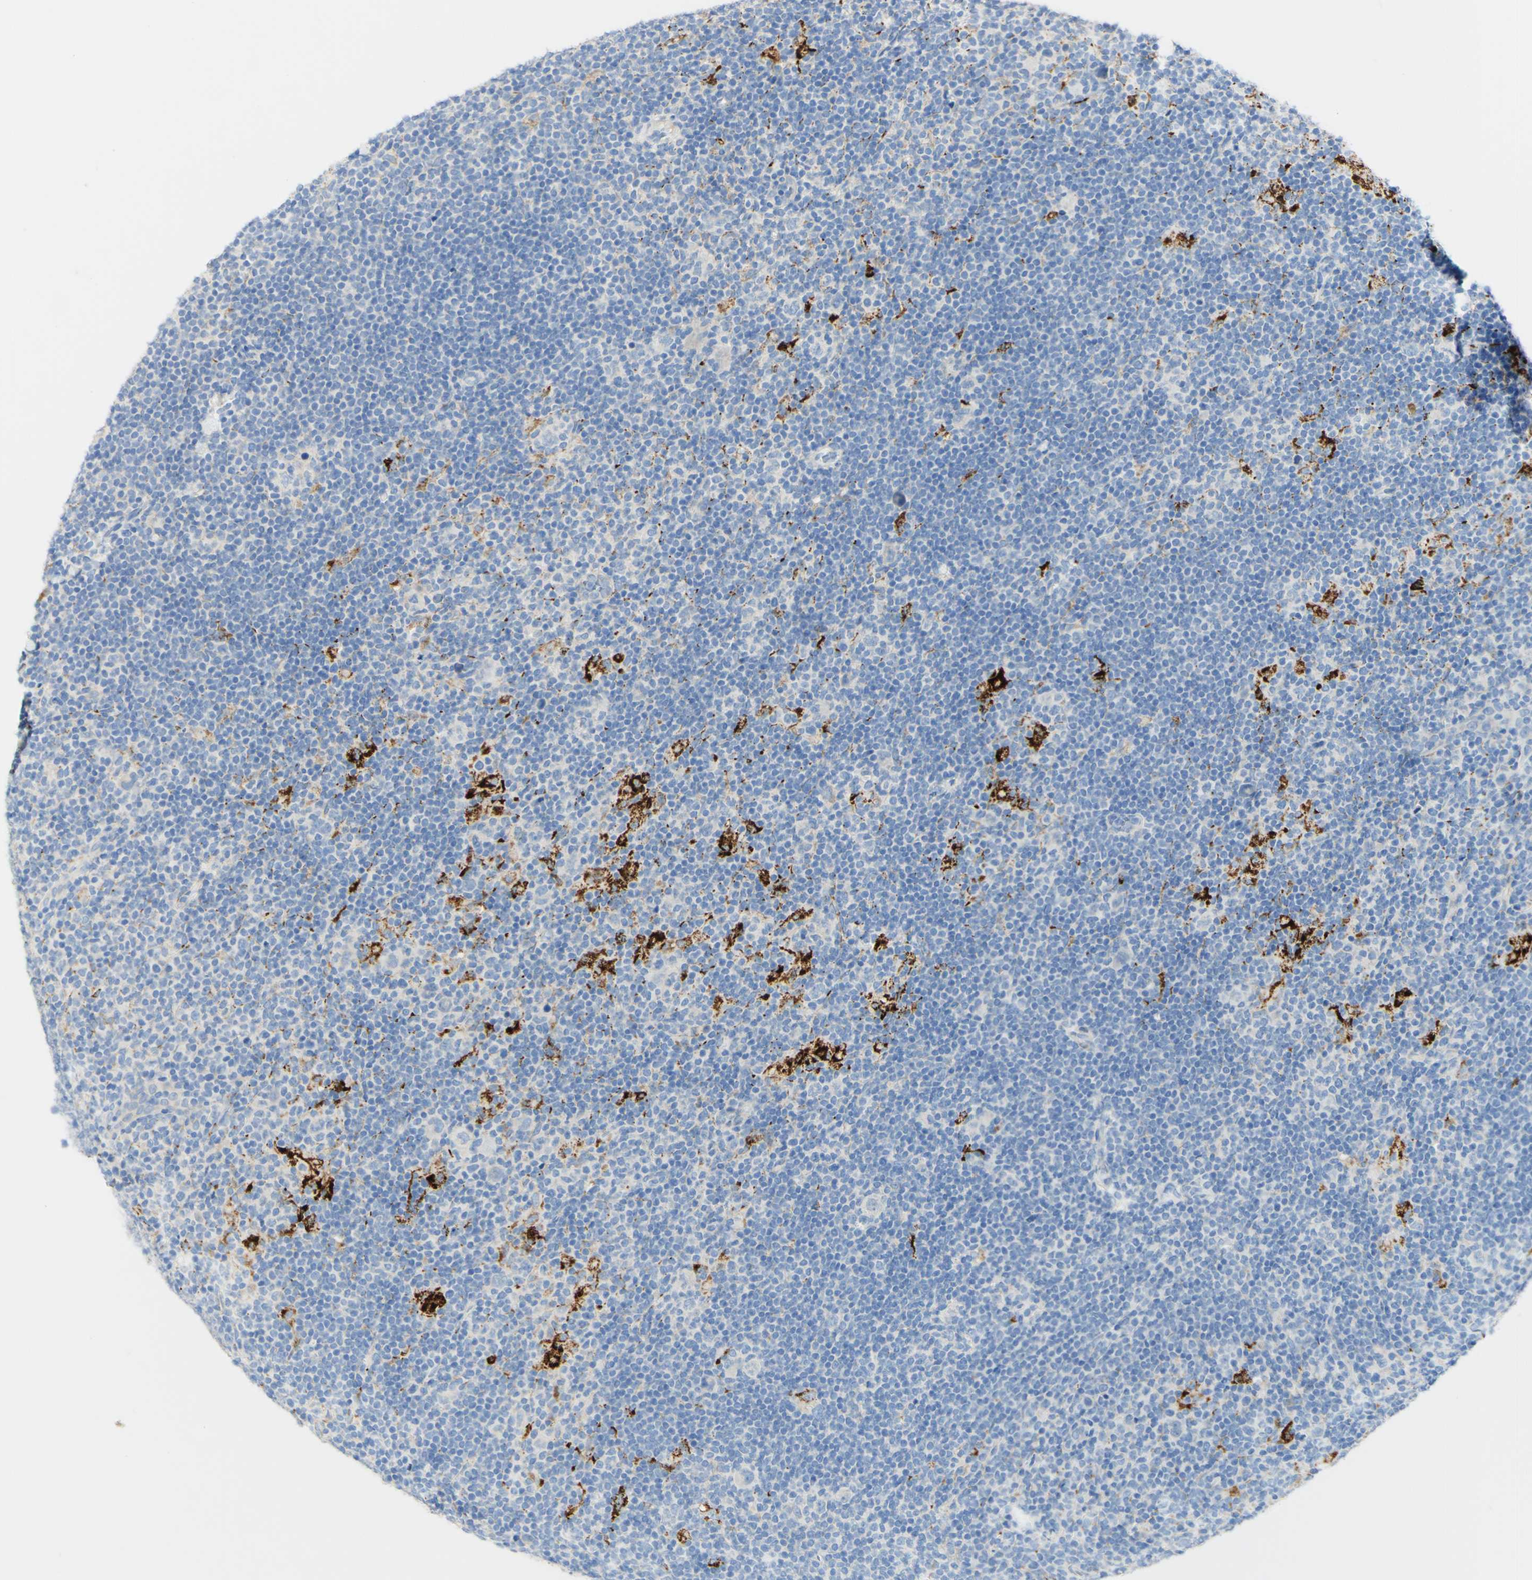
{"staining": {"intensity": "negative", "quantity": "none", "location": "none"}, "tissue": "lymphoma", "cell_type": "Tumor cells", "image_type": "cancer", "snomed": [{"axis": "morphology", "description": "Hodgkin's disease, NOS"}, {"axis": "topography", "description": "Lymph node"}], "caption": "The immunohistochemistry photomicrograph has no significant expression in tumor cells of Hodgkin's disease tissue.", "gene": "FGF4", "patient": {"sex": "female", "age": 57}}